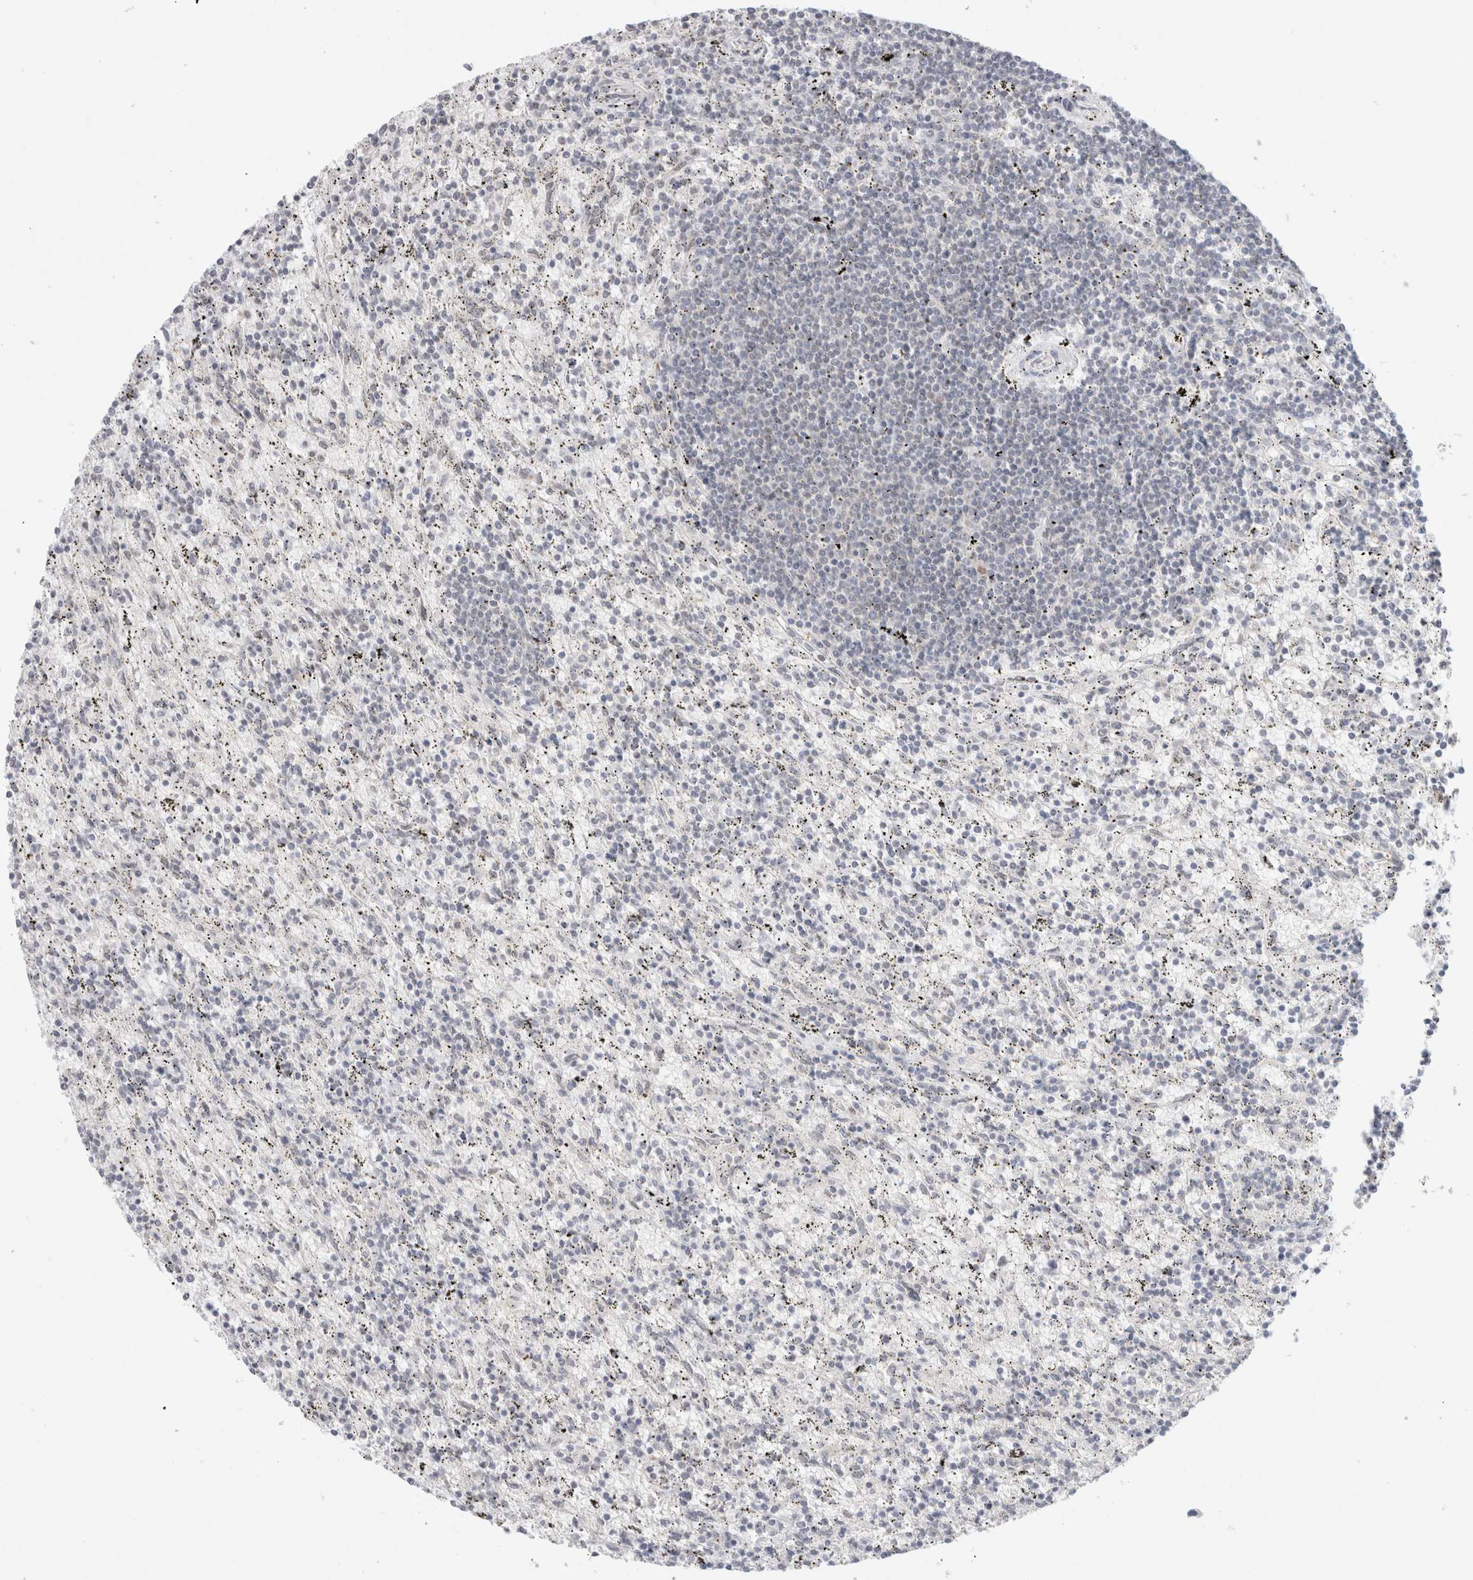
{"staining": {"intensity": "negative", "quantity": "none", "location": "none"}, "tissue": "lymphoma", "cell_type": "Tumor cells", "image_type": "cancer", "snomed": [{"axis": "morphology", "description": "Malignant lymphoma, non-Hodgkin's type, Low grade"}, {"axis": "topography", "description": "Spleen"}], "caption": "An image of human malignant lymphoma, non-Hodgkin's type (low-grade) is negative for staining in tumor cells.", "gene": "TRMT12", "patient": {"sex": "male", "age": 76}}